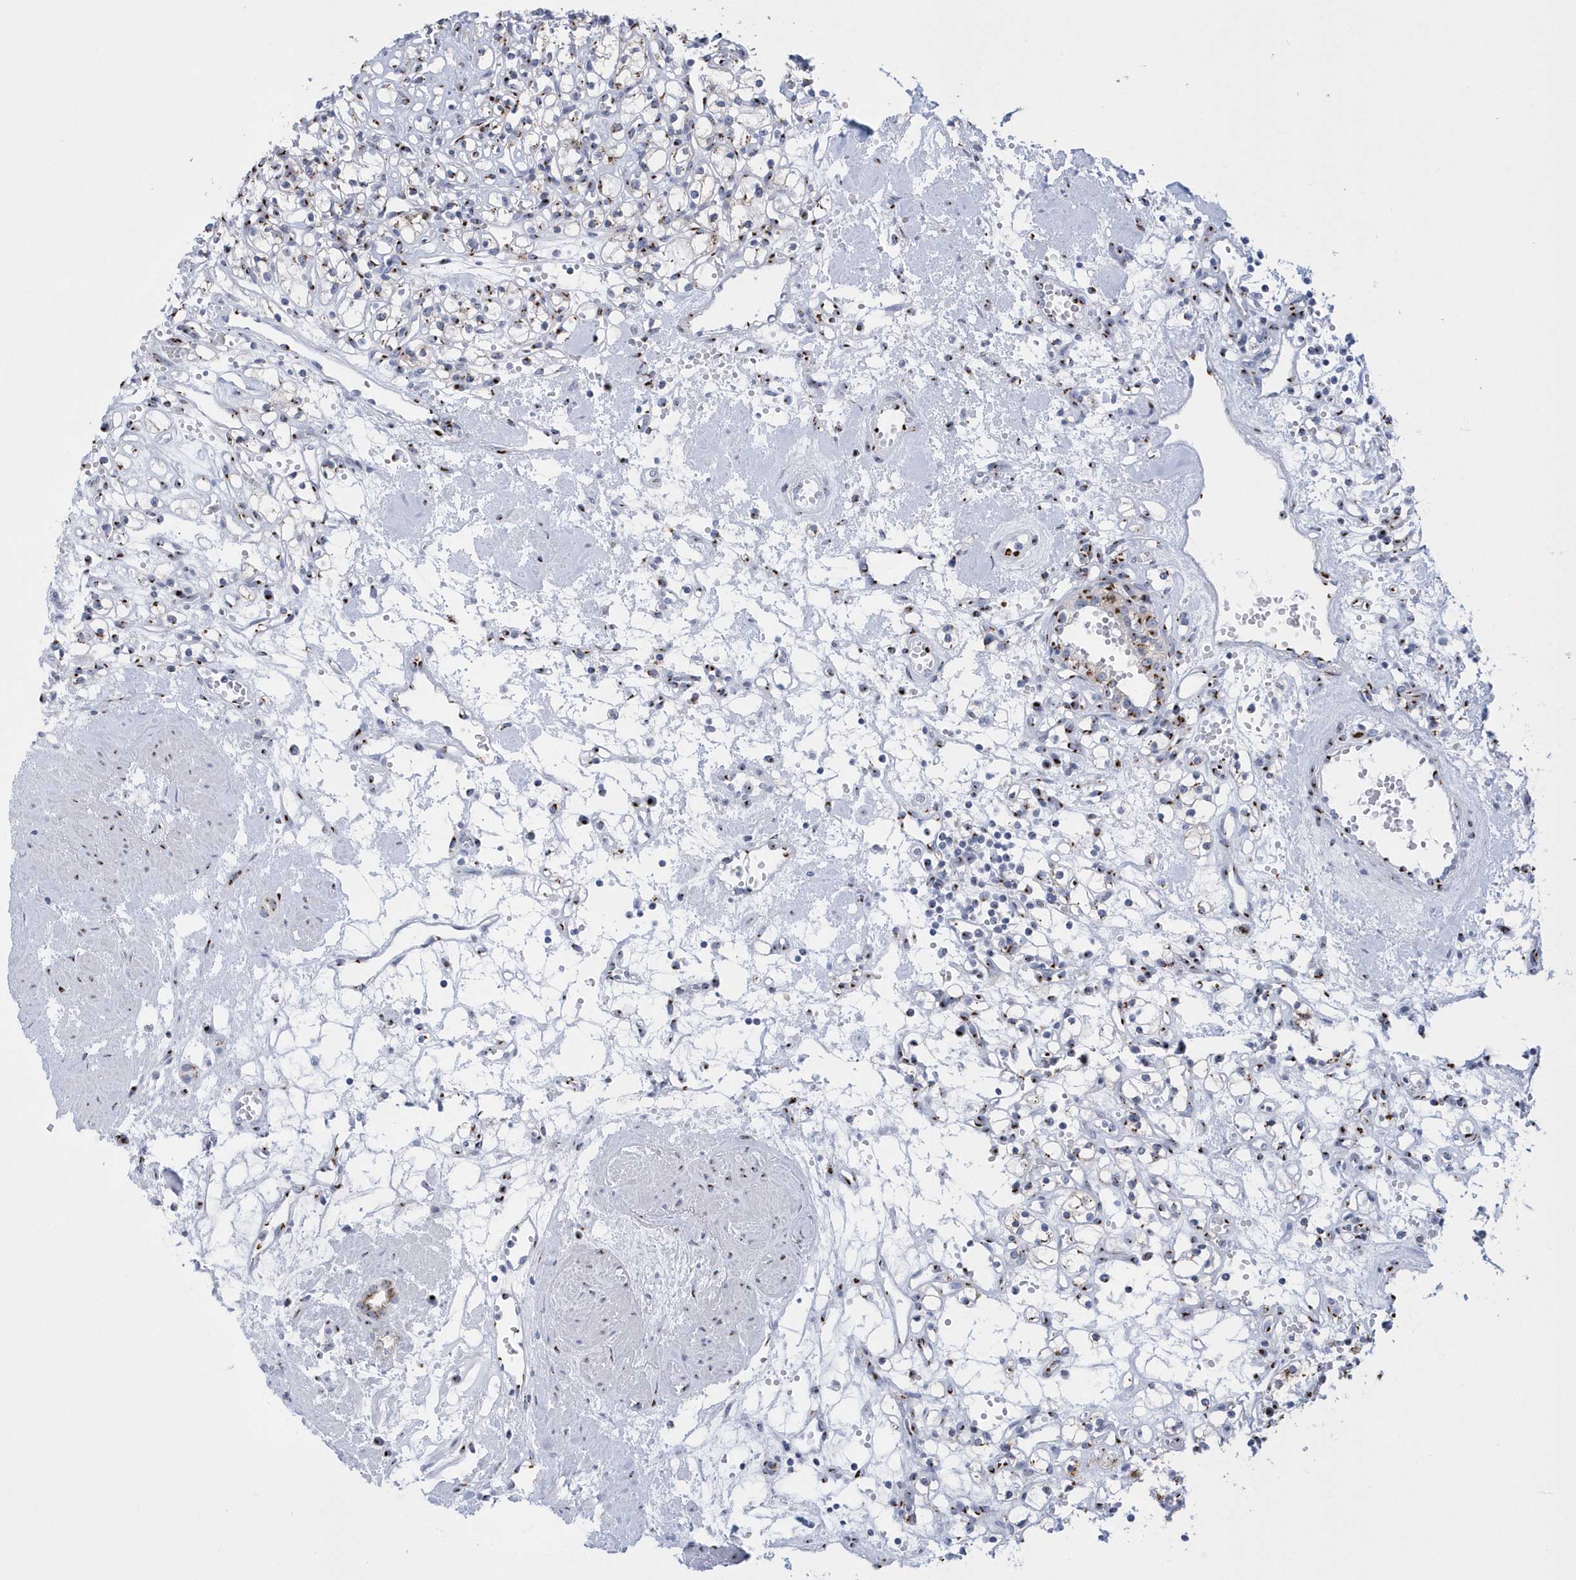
{"staining": {"intensity": "negative", "quantity": "none", "location": "none"}, "tissue": "renal cancer", "cell_type": "Tumor cells", "image_type": "cancer", "snomed": [{"axis": "morphology", "description": "Adenocarcinoma, NOS"}, {"axis": "topography", "description": "Kidney"}], "caption": "Protein analysis of adenocarcinoma (renal) exhibits no significant expression in tumor cells.", "gene": "SLX9", "patient": {"sex": "female", "age": 59}}